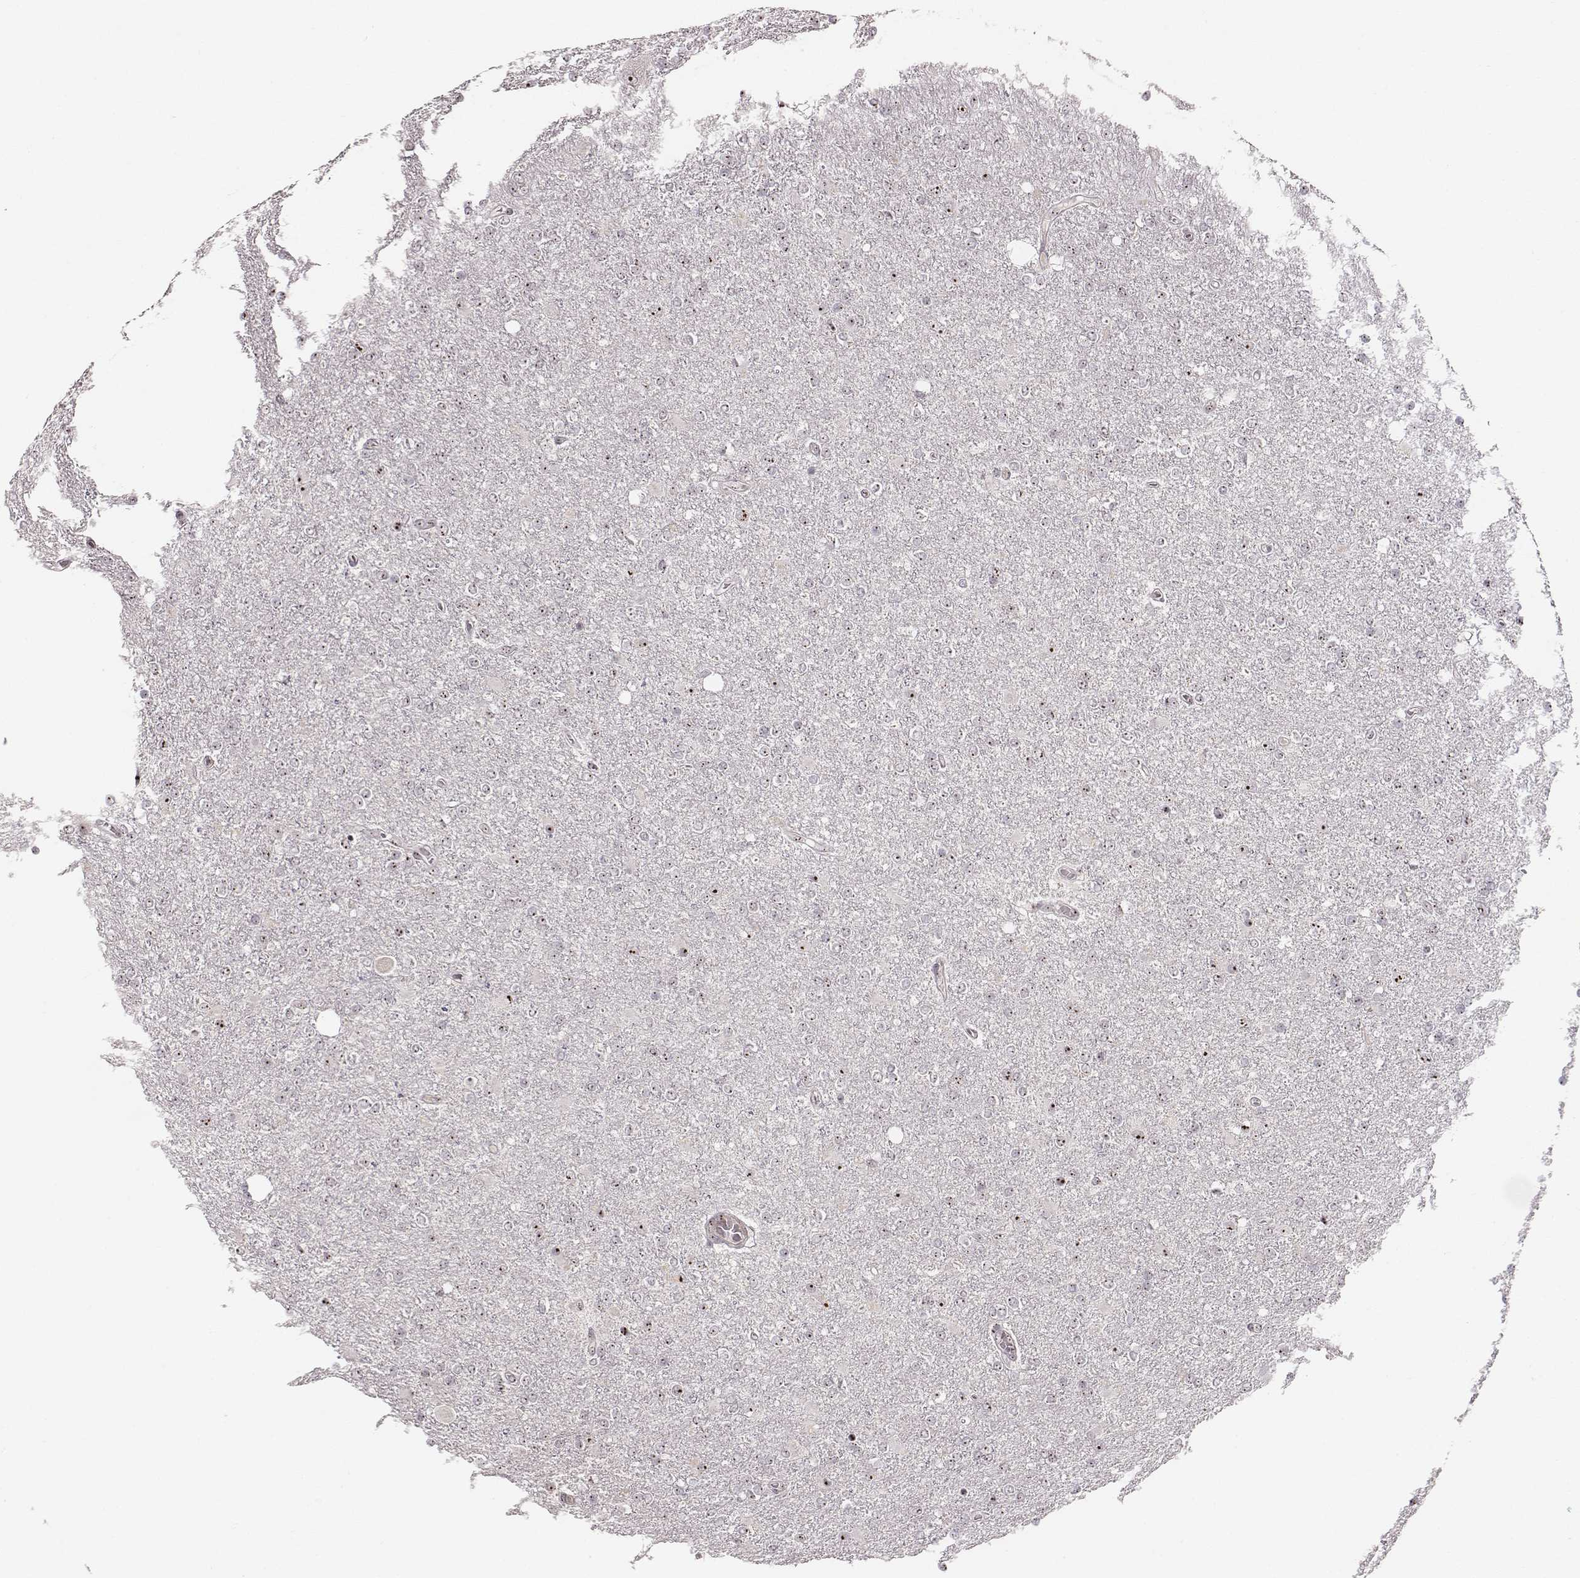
{"staining": {"intensity": "moderate", "quantity": ">75%", "location": "nuclear"}, "tissue": "glioma", "cell_type": "Tumor cells", "image_type": "cancer", "snomed": [{"axis": "morphology", "description": "Glioma, malignant, High grade"}, {"axis": "topography", "description": "Cerebral cortex"}], "caption": "Glioma stained with a protein marker exhibits moderate staining in tumor cells.", "gene": "NOP56", "patient": {"sex": "male", "age": 70}}